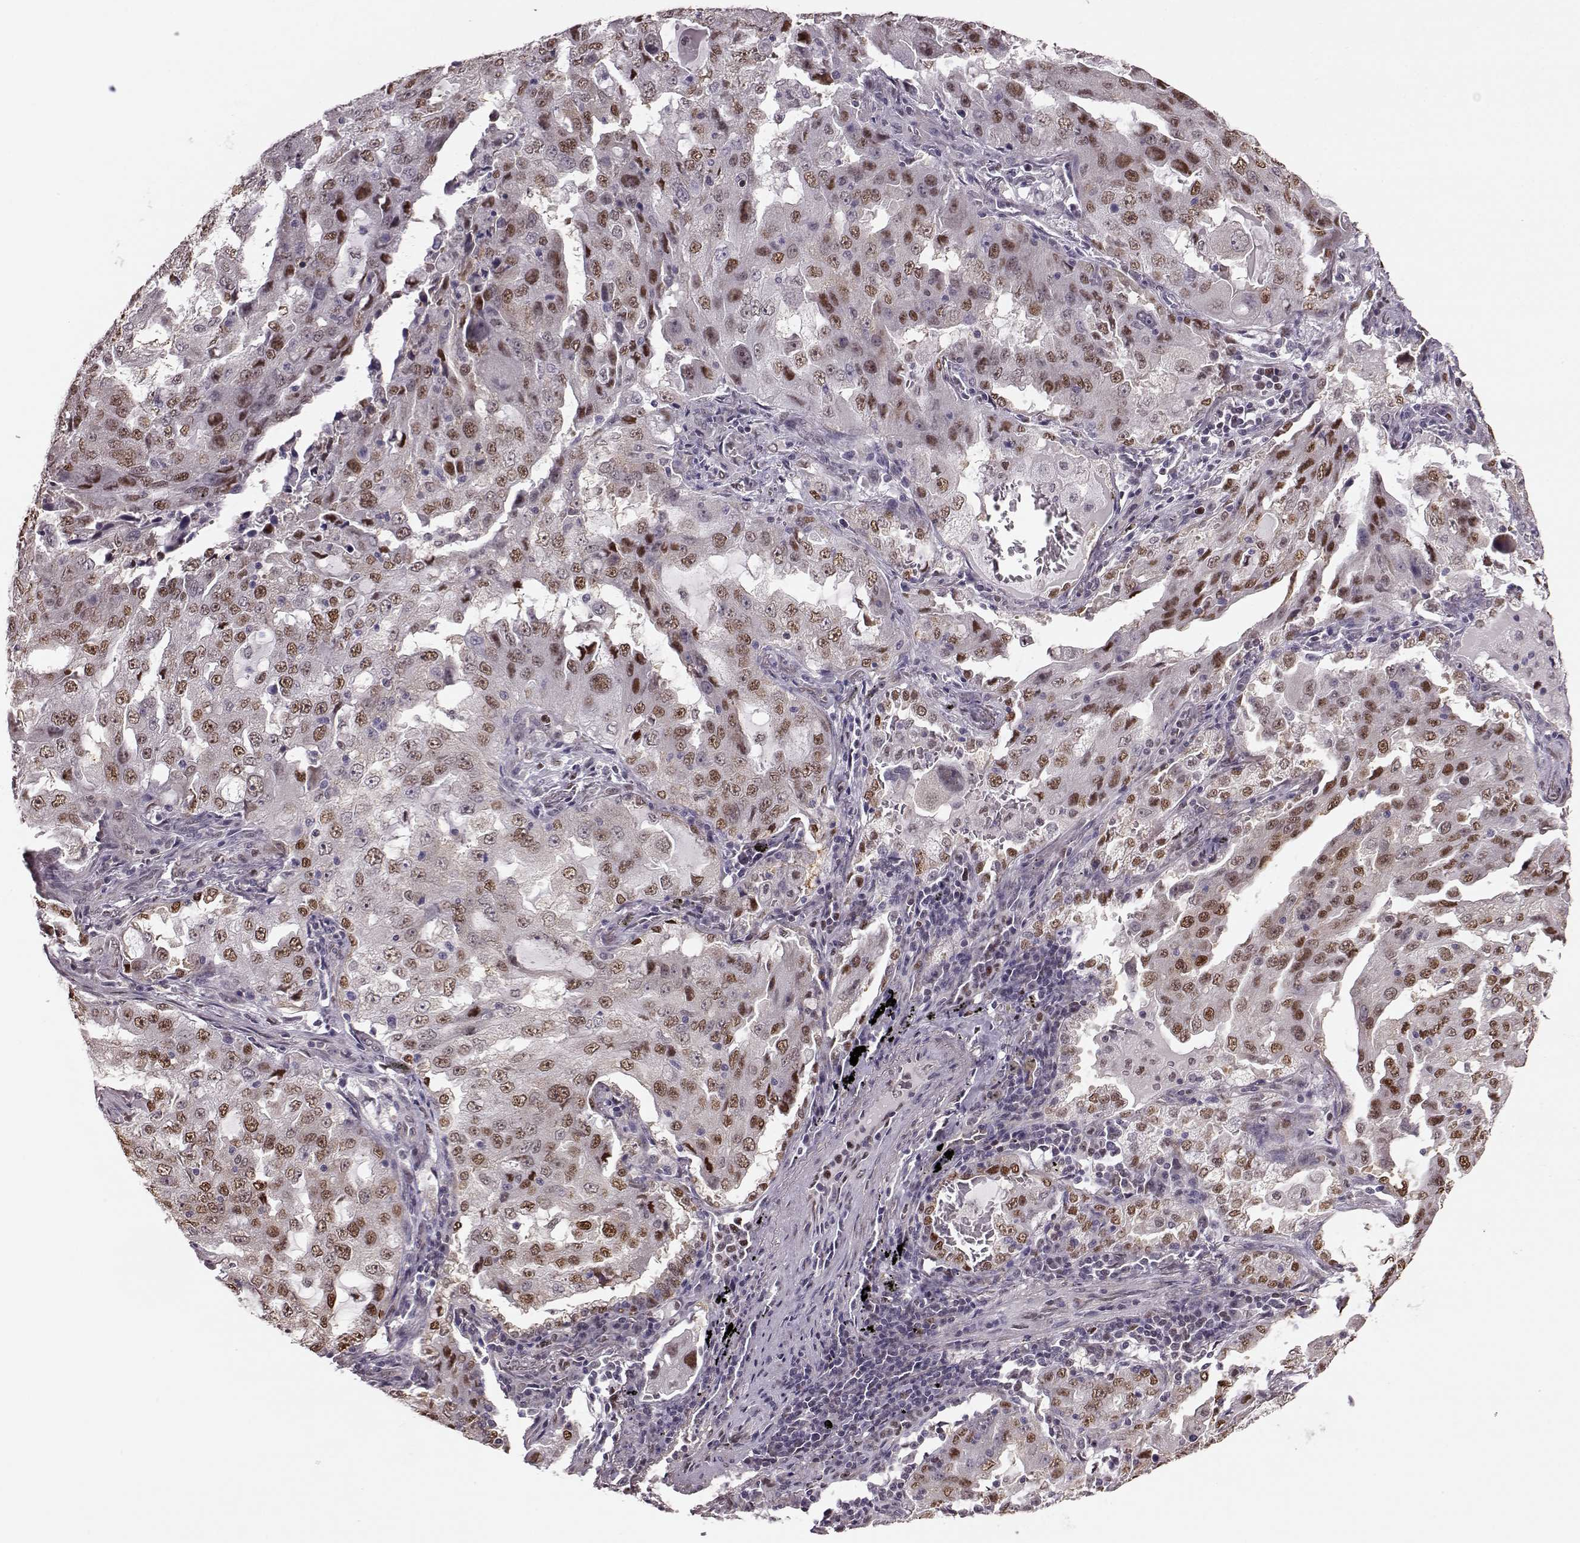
{"staining": {"intensity": "moderate", "quantity": ">75%", "location": "nuclear"}, "tissue": "lung cancer", "cell_type": "Tumor cells", "image_type": "cancer", "snomed": [{"axis": "morphology", "description": "Adenocarcinoma, NOS"}, {"axis": "topography", "description": "Lung"}], "caption": "Lung cancer (adenocarcinoma) tissue exhibits moderate nuclear staining in about >75% of tumor cells, visualized by immunohistochemistry.", "gene": "KLF6", "patient": {"sex": "female", "age": 61}}